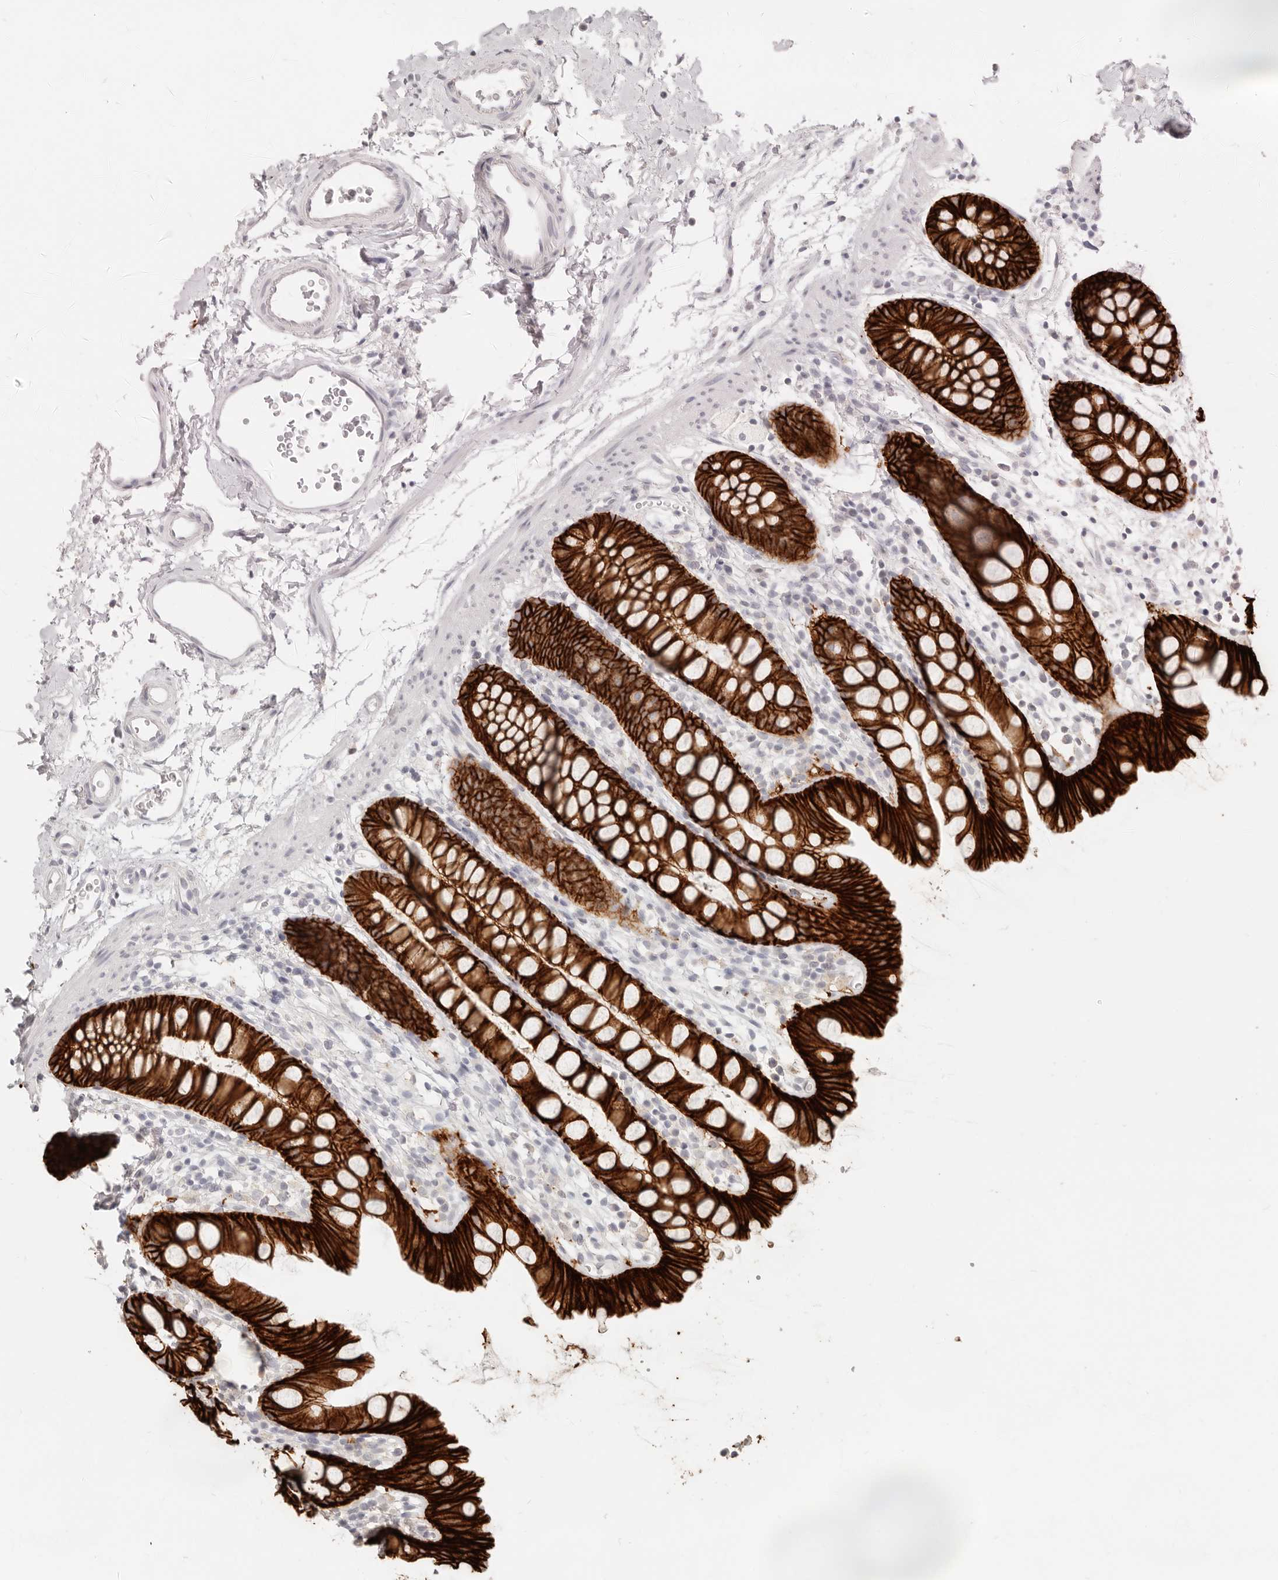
{"staining": {"intensity": "strong", "quantity": ">75%", "location": "cytoplasmic/membranous"}, "tissue": "rectum", "cell_type": "Glandular cells", "image_type": "normal", "snomed": [{"axis": "morphology", "description": "Normal tissue, NOS"}, {"axis": "topography", "description": "Rectum"}], "caption": "Immunohistochemical staining of normal human rectum displays >75% levels of strong cytoplasmic/membranous protein staining in approximately >75% of glandular cells. The staining was performed using DAB, with brown indicating positive protein expression. Nuclei are stained blue with hematoxylin.", "gene": "EPCAM", "patient": {"sex": "female", "age": 65}}